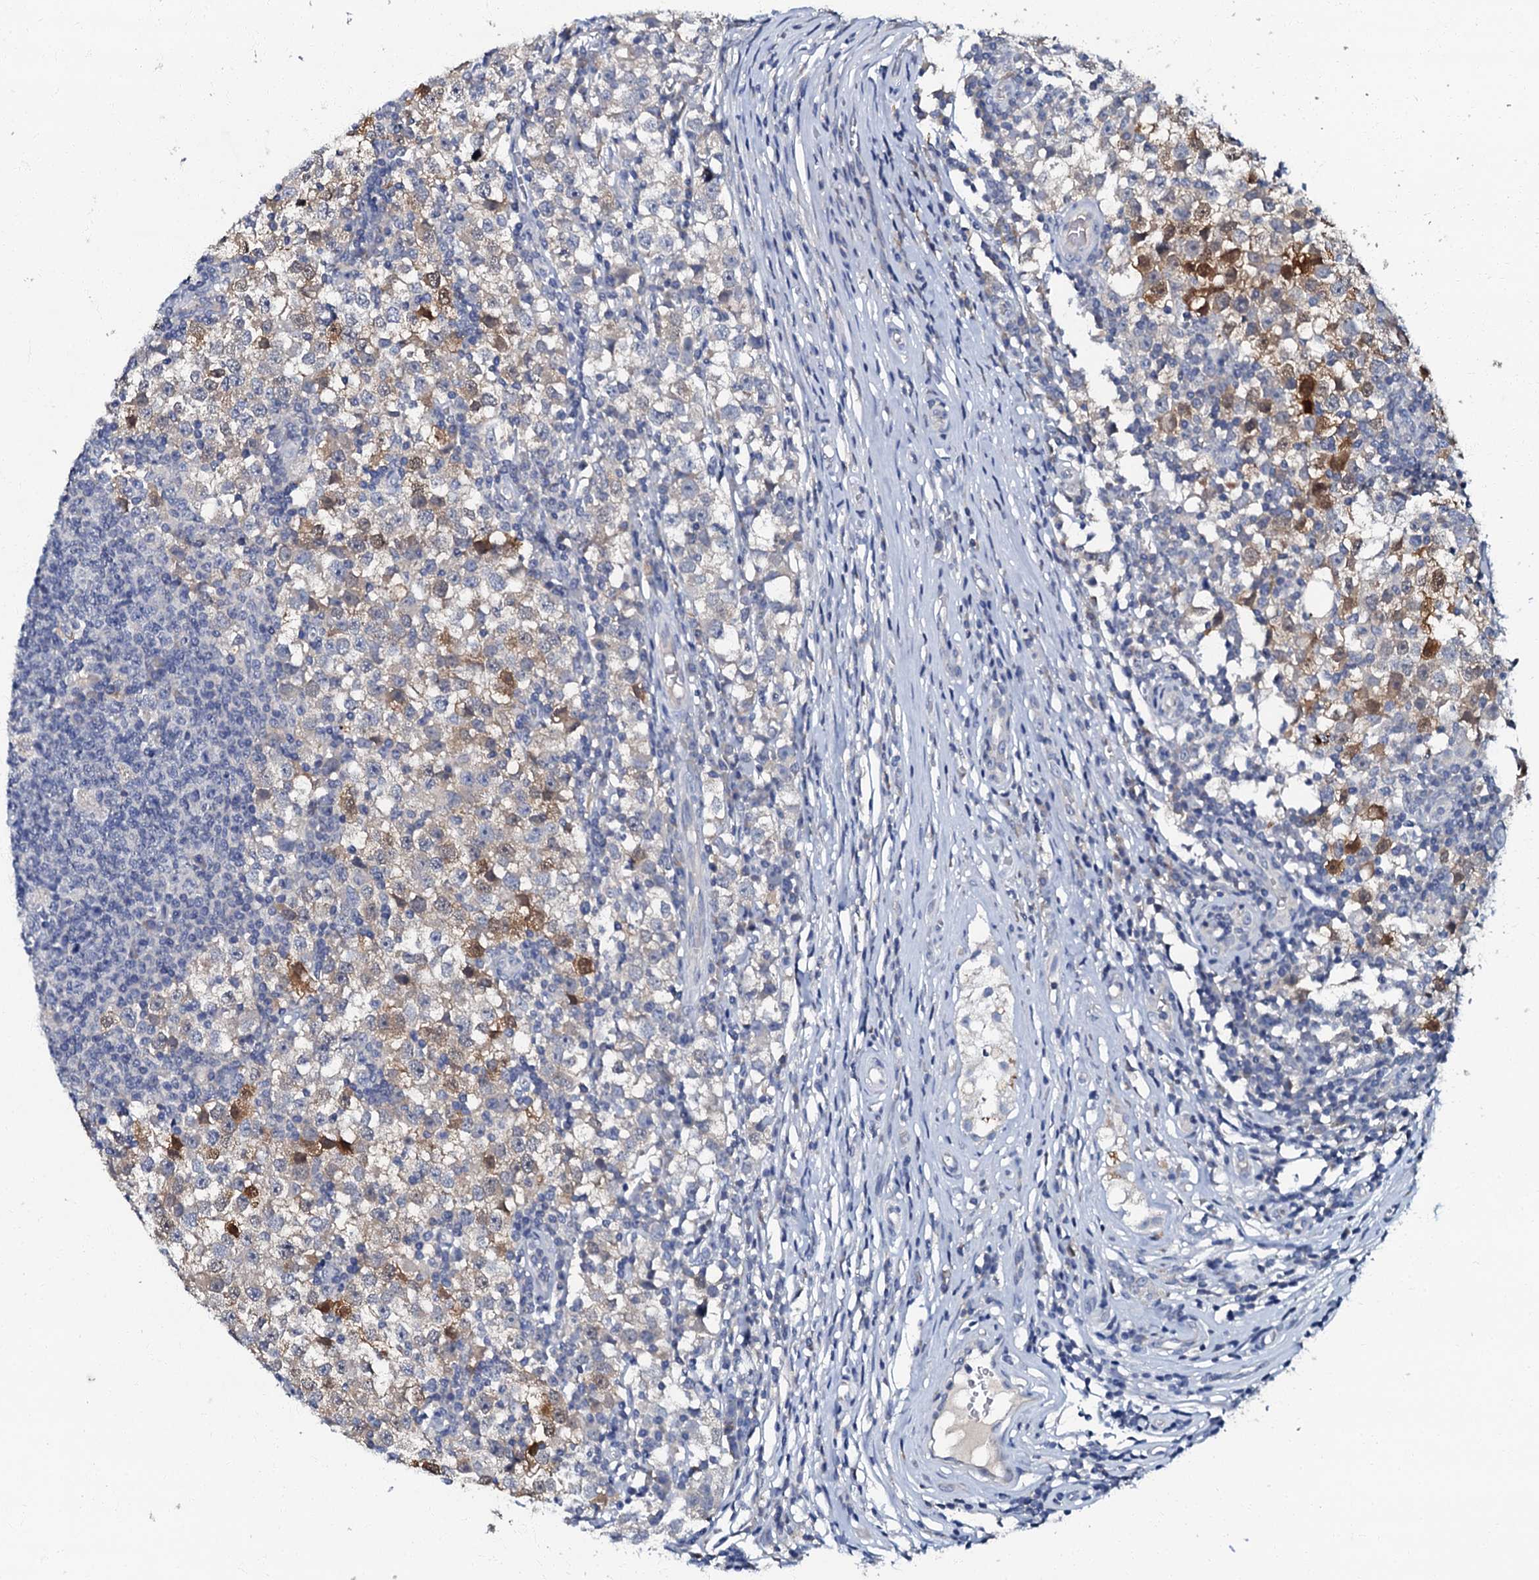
{"staining": {"intensity": "weak", "quantity": "<25%", "location": "cytoplasmic/membranous"}, "tissue": "testis cancer", "cell_type": "Tumor cells", "image_type": "cancer", "snomed": [{"axis": "morphology", "description": "Seminoma, NOS"}, {"axis": "topography", "description": "Testis"}], "caption": "High power microscopy histopathology image of an IHC micrograph of testis seminoma, revealing no significant expression in tumor cells.", "gene": "OLAH", "patient": {"sex": "male", "age": 65}}